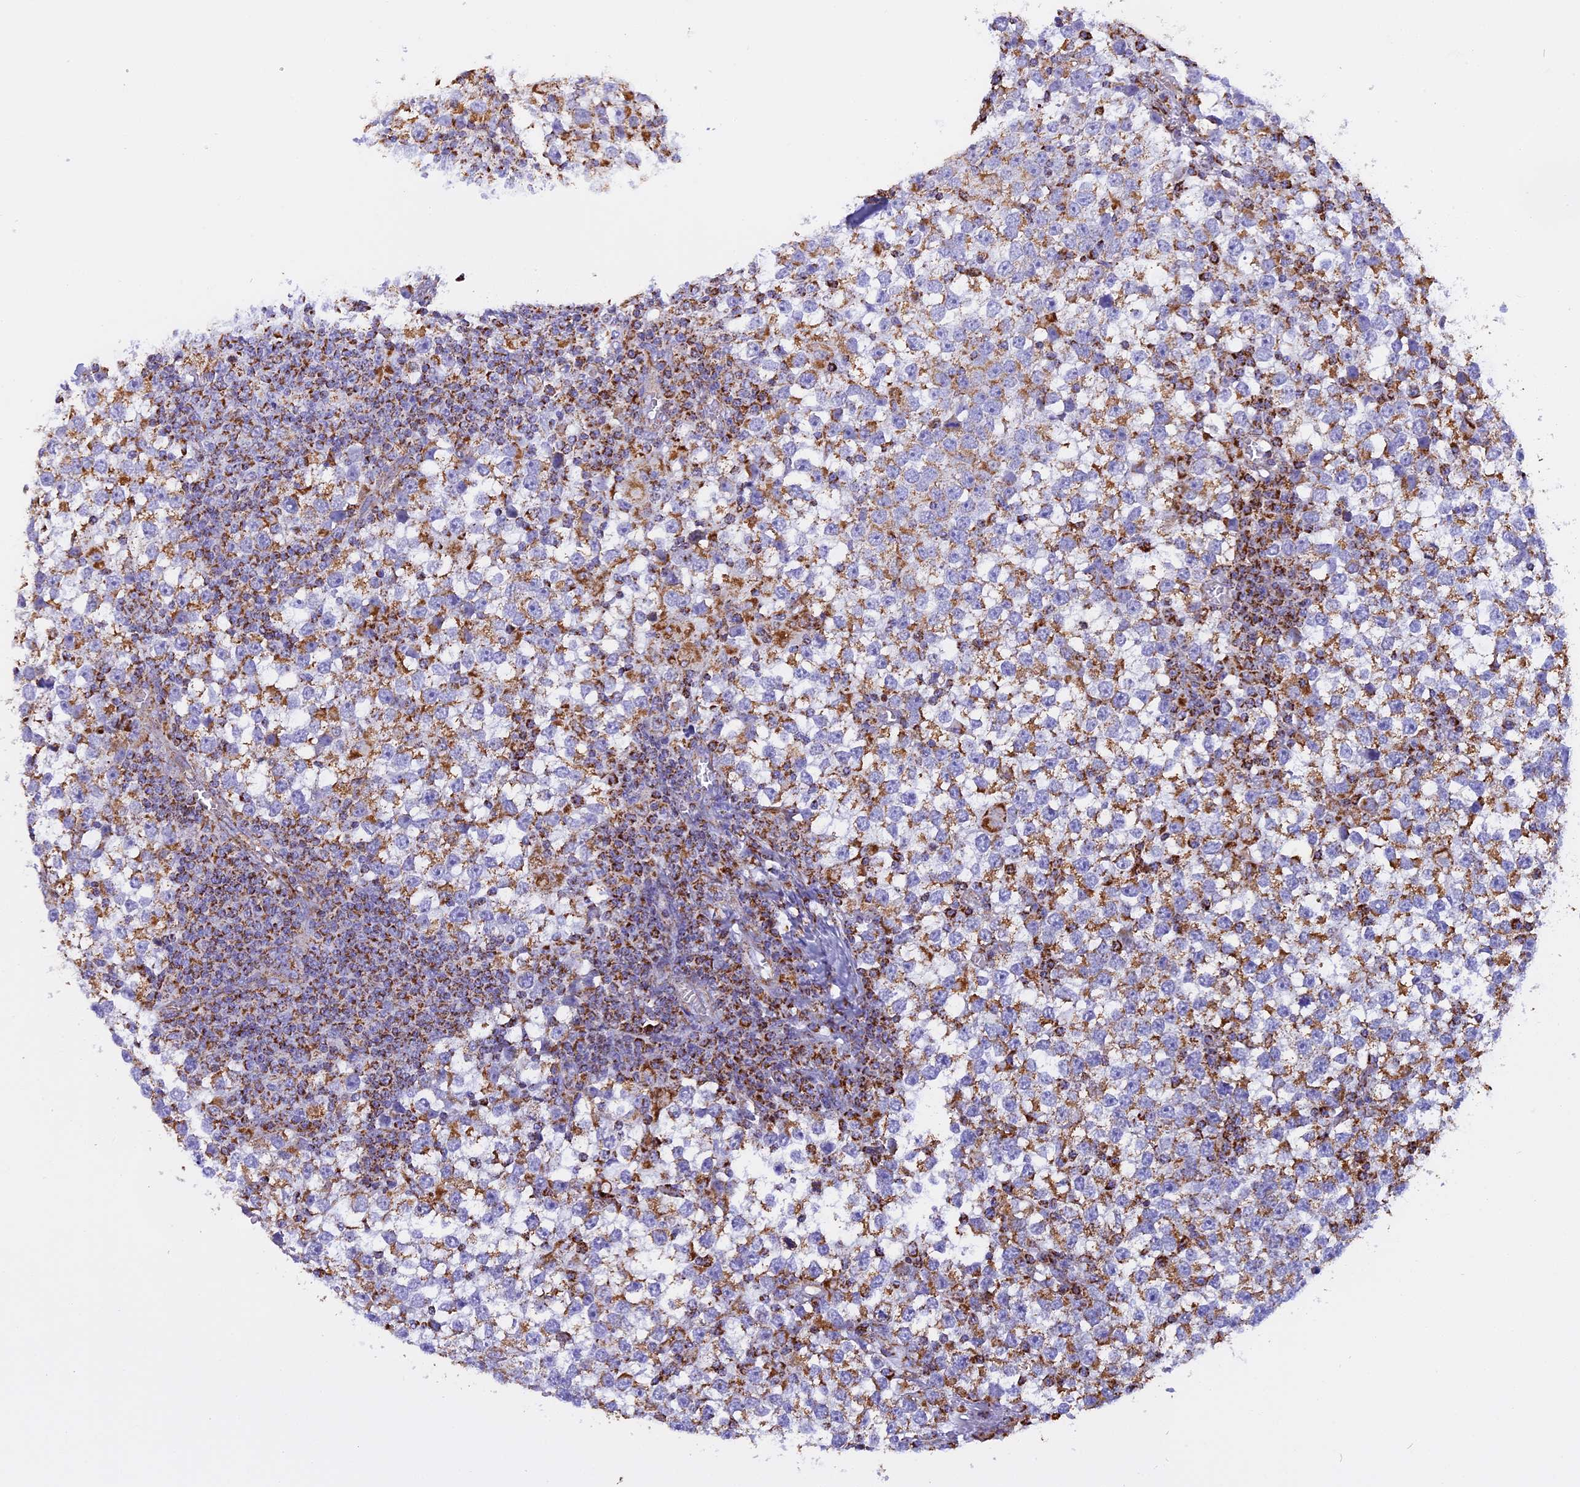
{"staining": {"intensity": "moderate", "quantity": ">75%", "location": "cytoplasmic/membranous"}, "tissue": "testis cancer", "cell_type": "Tumor cells", "image_type": "cancer", "snomed": [{"axis": "morphology", "description": "Seminoma, NOS"}, {"axis": "topography", "description": "Testis"}], "caption": "Immunohistochemistry photomicrograph of neoplastic tissue: human seminoma (testis) stained using IHC exhibits medium levels of moderate protein expression localized specifically in the cytoplasmic/membranous of tumor cells, appearing as a cytoplasmic/membranous brown color.", "gene": "KCNG1", "patient": {"sex": "male", "age": 65}}